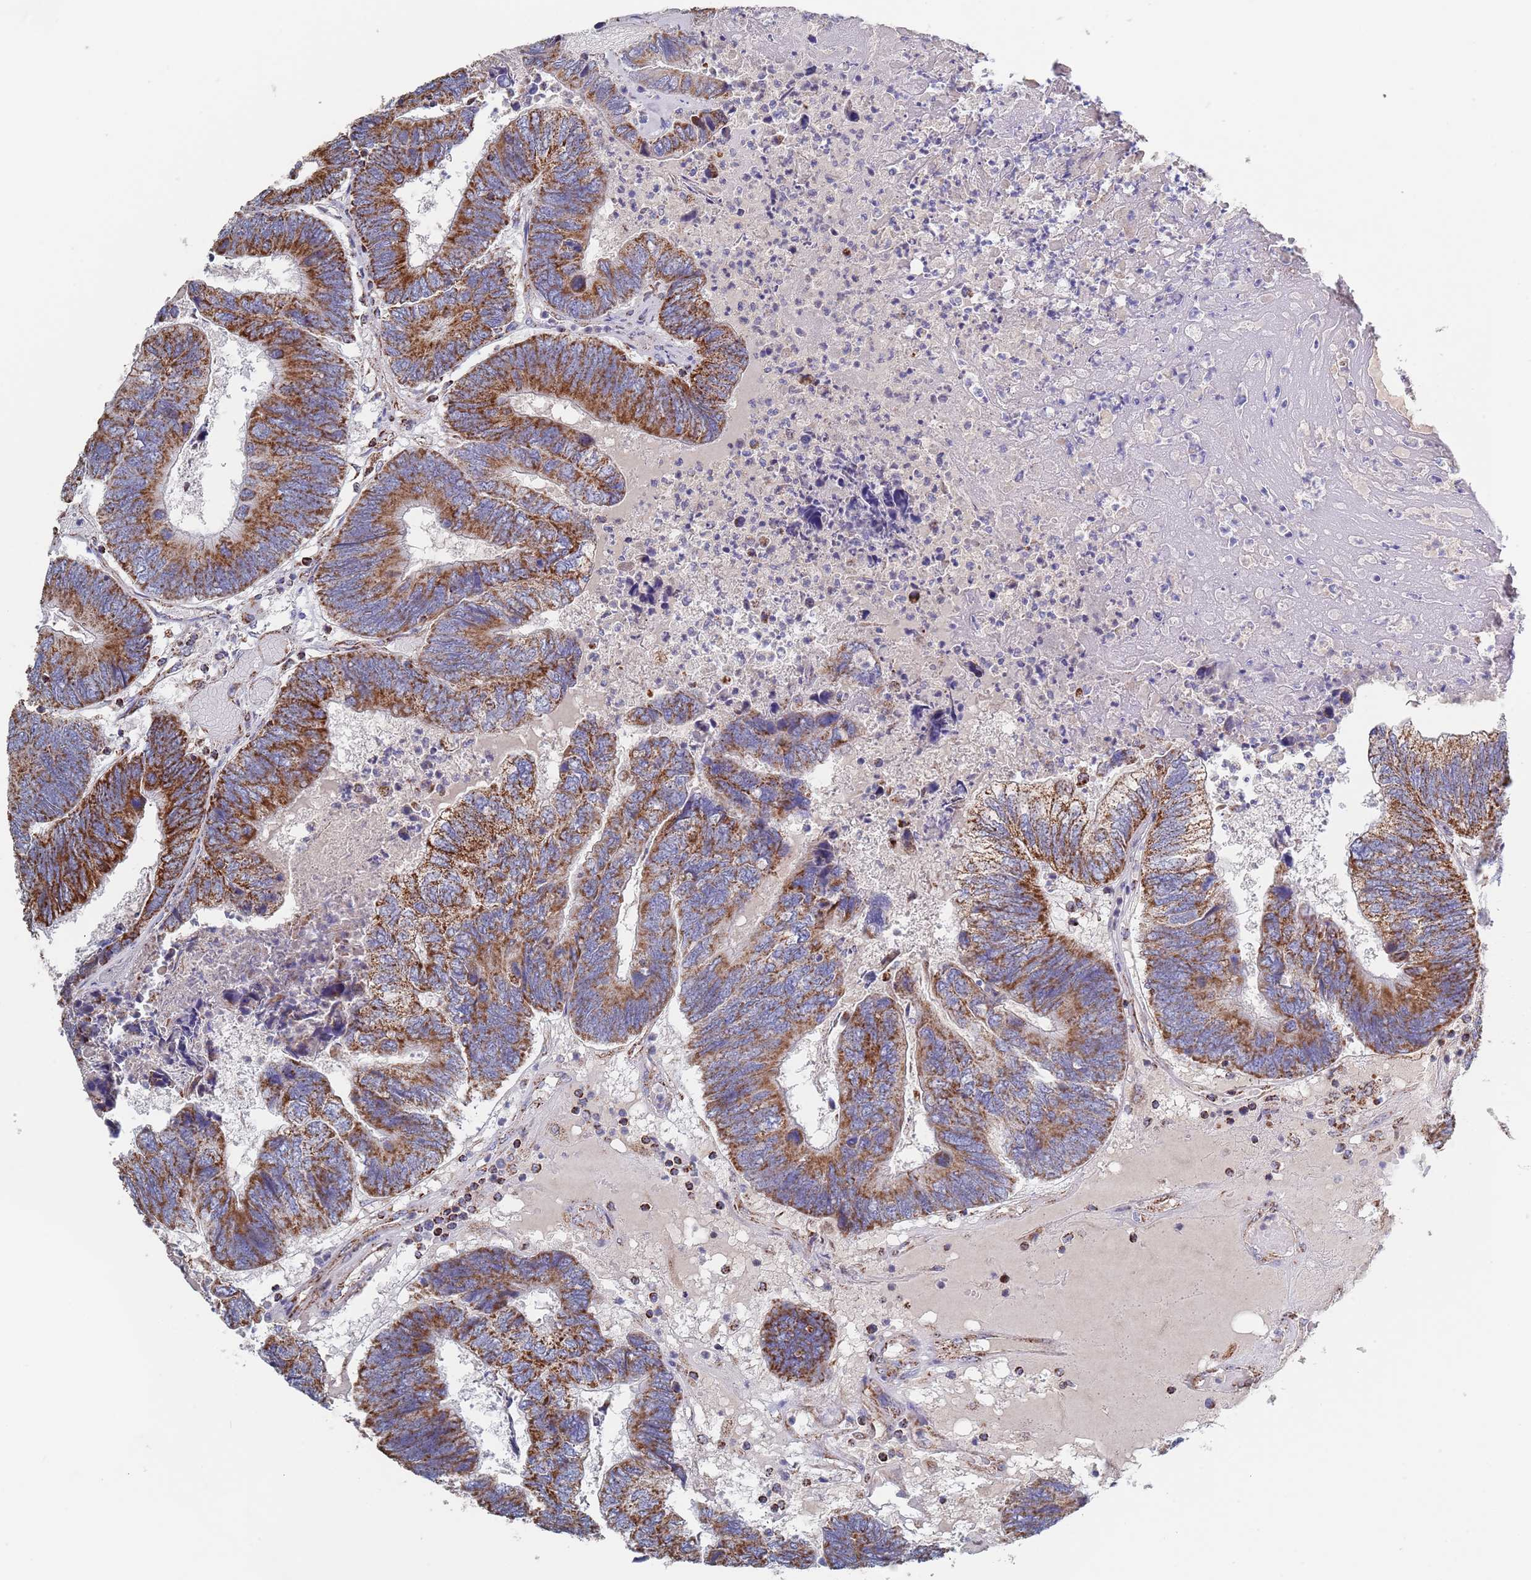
{"staining": {"intensity": "strong", "quantity": ">75%", "location": "cytoplasmic/membranous"}, "tissue": "colorectal cancer", "cell_type": "Tumor cells", "image_type": "cancer", "snomed": [{"axis": "morphology", "description": "Adenocarcinoma, NOS"}, {"axis": "topography", "description": "Colon"}], "caption": "This is a photomicrograph of immunohistochemistry (IHC) staining of colorectal cancer, which shows strong positivity in the cytoplasmic/membranous of tumor cells.", "gene": "PGP", "patient": {"sex": "female", "age": 67}}